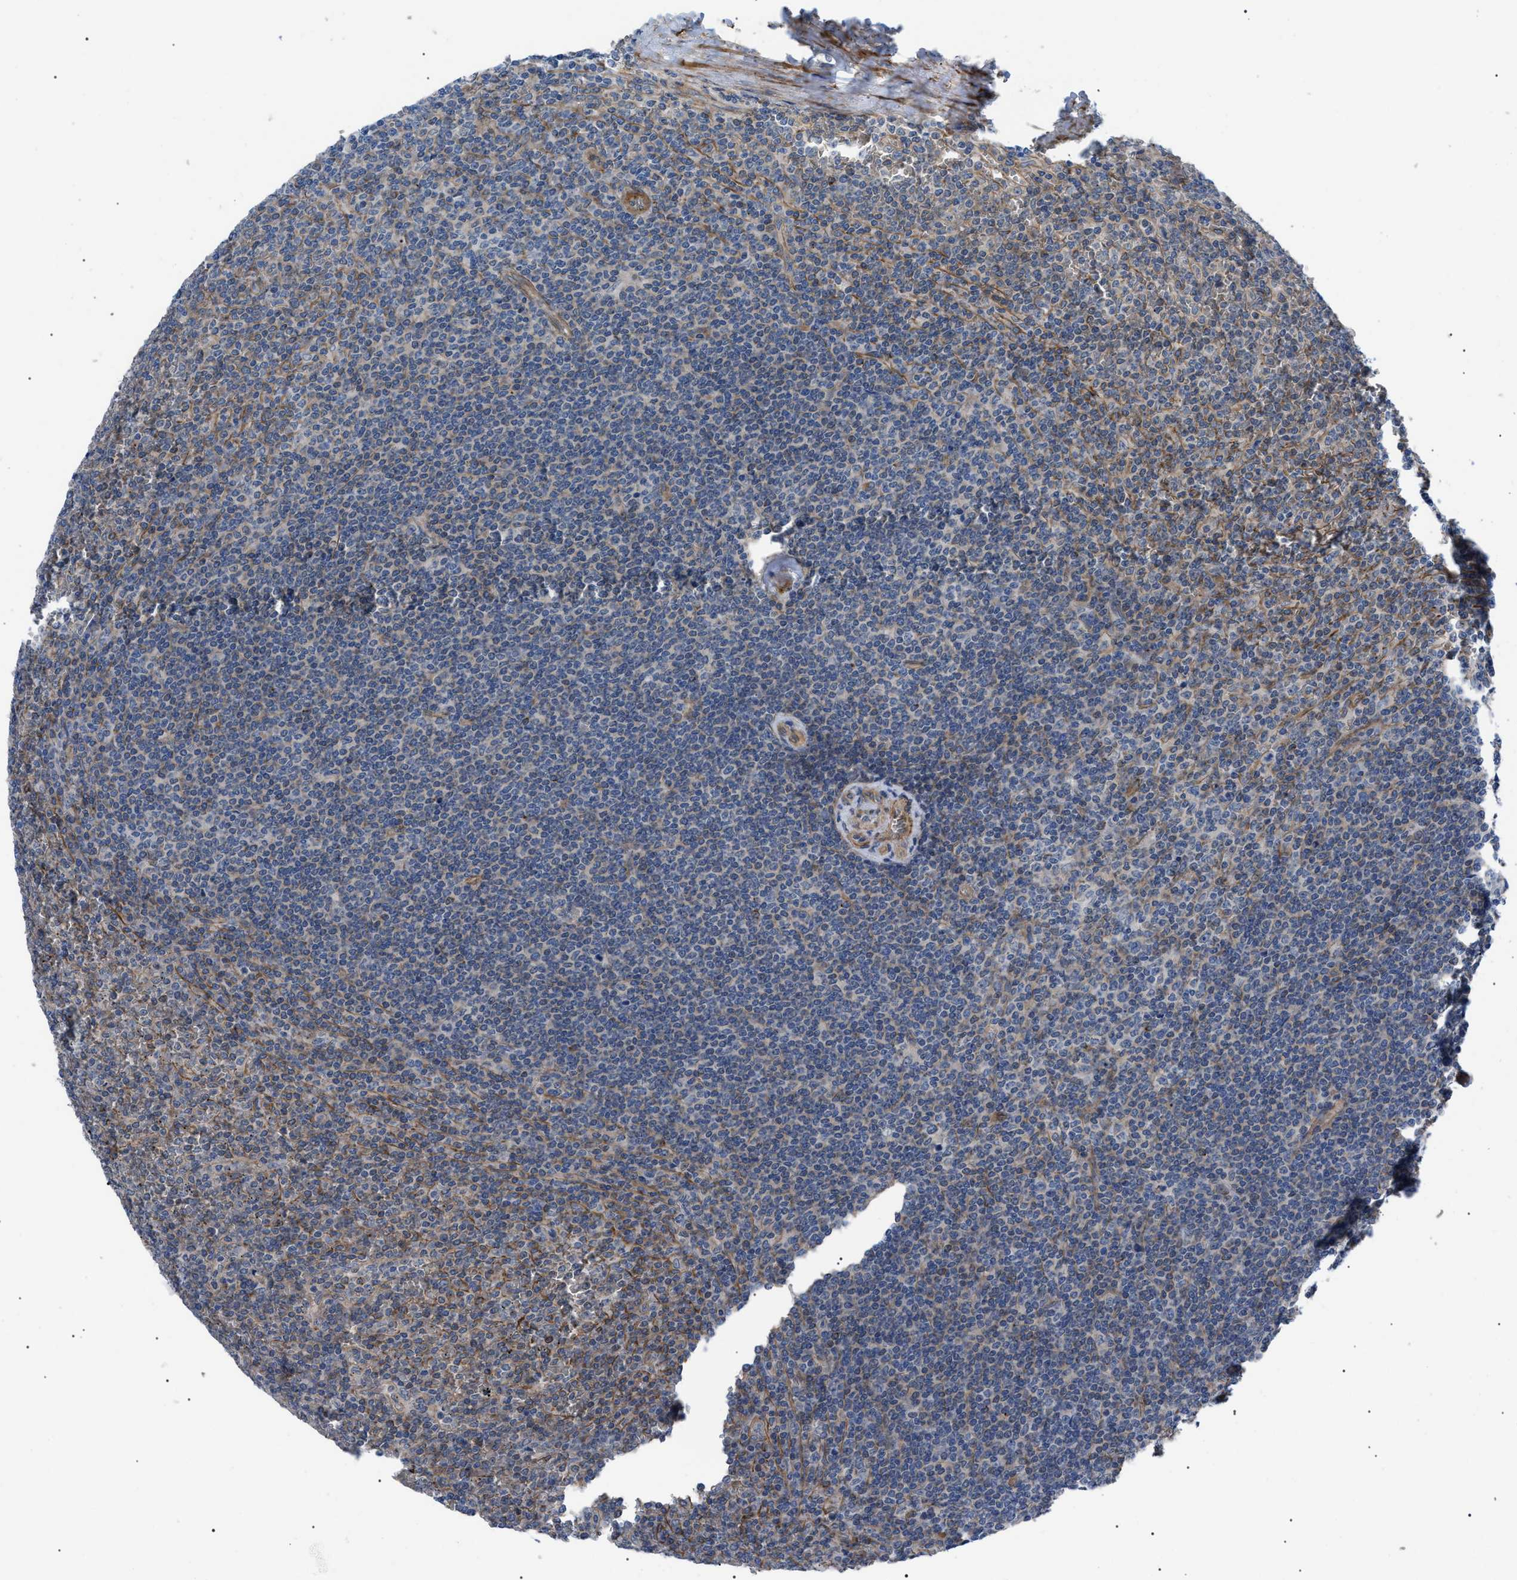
{"staining": {"intensity": "negative", "quantity": "none", "location": "none"}, "tissue": "lymphoma", "cell_type": "Tumor cells", "image_type": "cancer", "snomed": [{"axis": "morphology", "description": "Malignant lymphoma, non-Hodgkin's type, Low grade"}, {"axis": "topography", "description": "Spleen"}], "caption": "Protein analysis of lymphoma displays no significant staining in tumor cells.", "gene": "MYO10", "patient": {"sex": "female", "age": 19}}